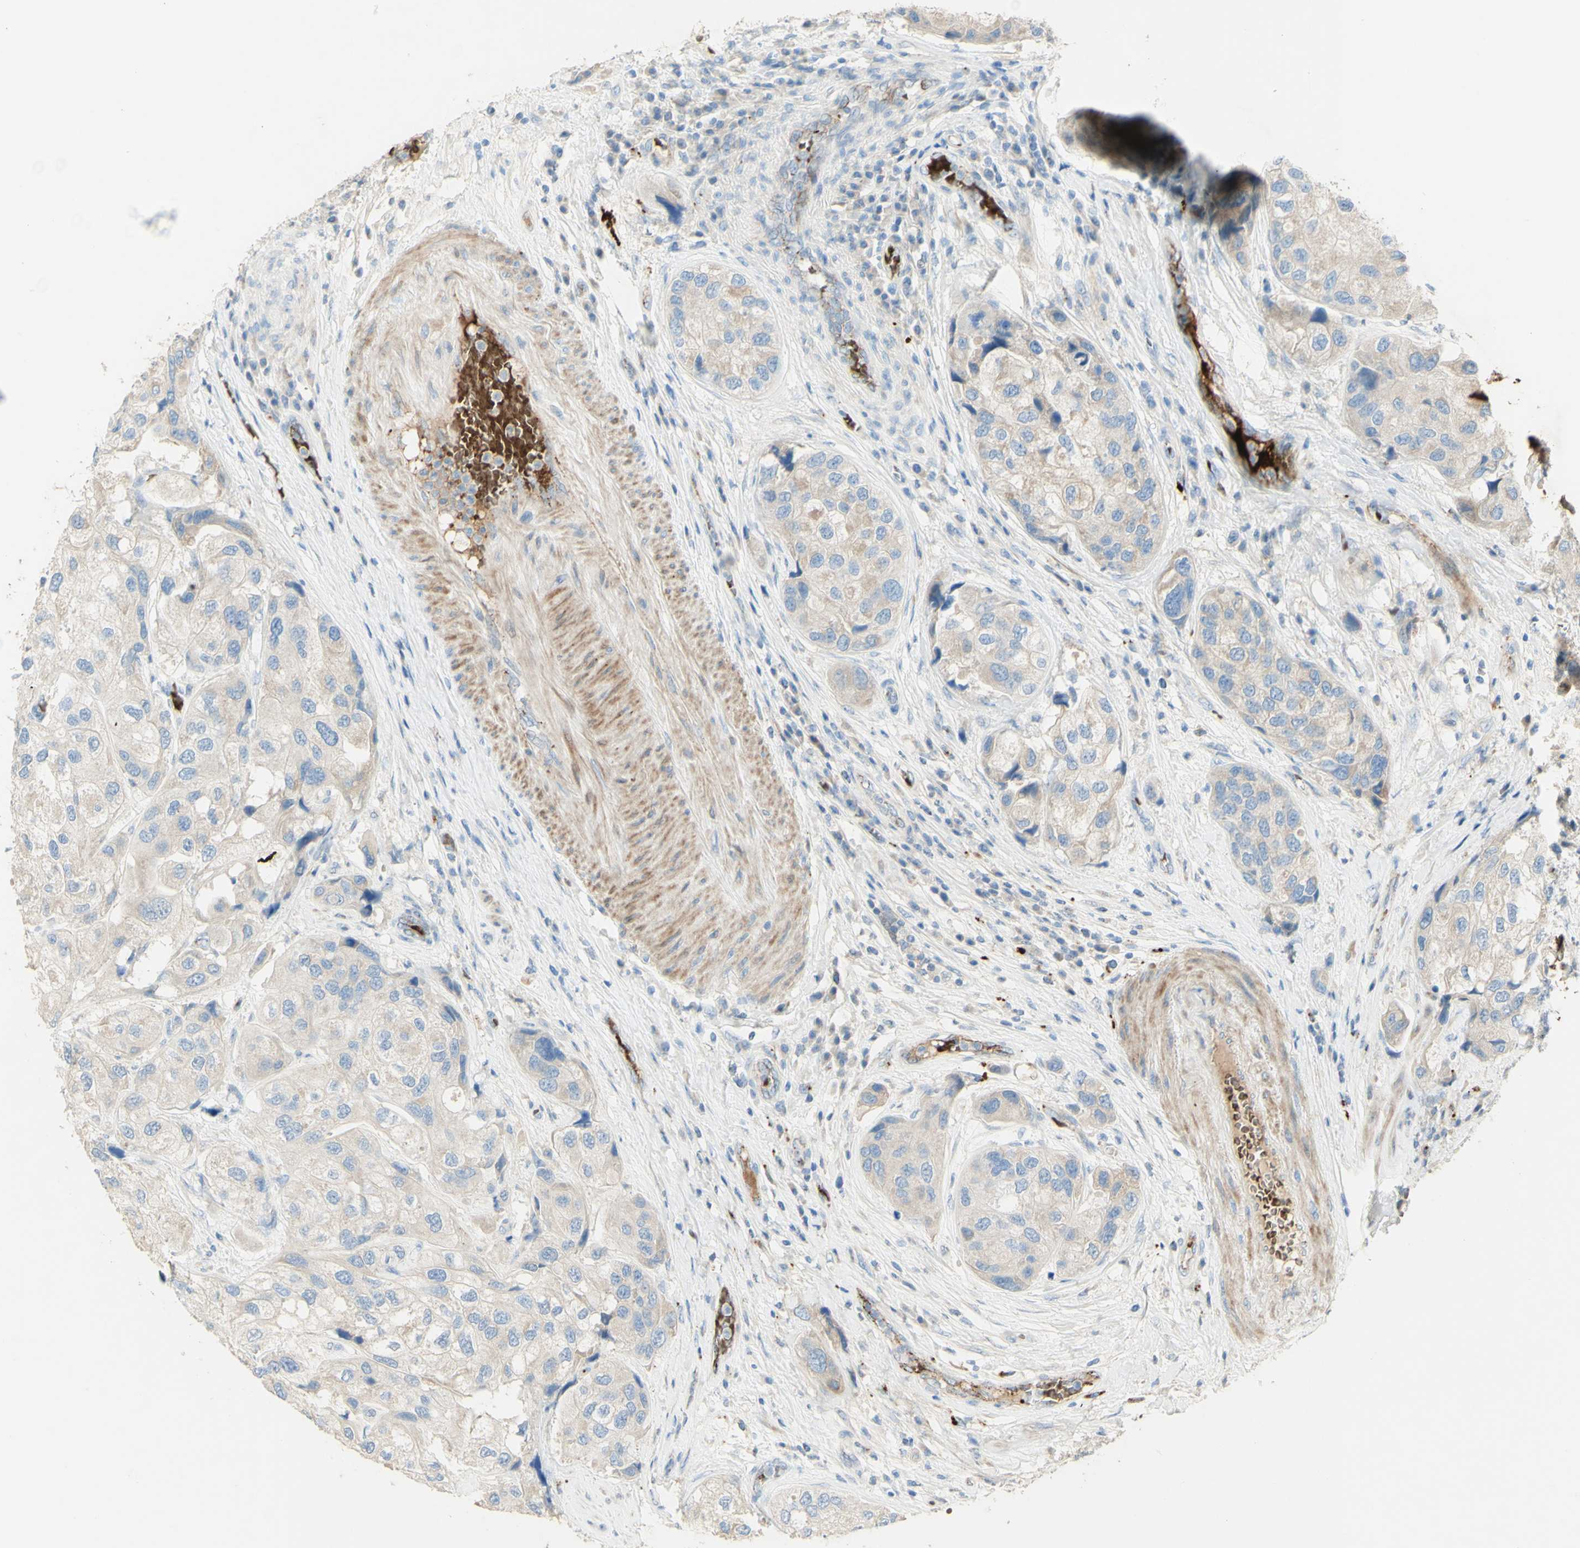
{"staining": {"intensity": "weak", "quantity": "25%-75%", "location": "cytoplasmic/membranous"}, "tissue": "urothelial cancer", "cell_type": "Tumor cells", "image_type": "cancer", "snomed": [{"axis": "morphology", "description": "Urothelial carcinoma, High grade"}, {"axis": "topography", "description": "Urinary bladder"}], "caption": "Immunohistochemical staining of human urothelial cancer reveals low levels of weak cytoplasmic/membranous protein staining in approximately 25%-75% of tumor cells.", "gene": "GAN", "patient": {"sex": "female", "age": 64}}